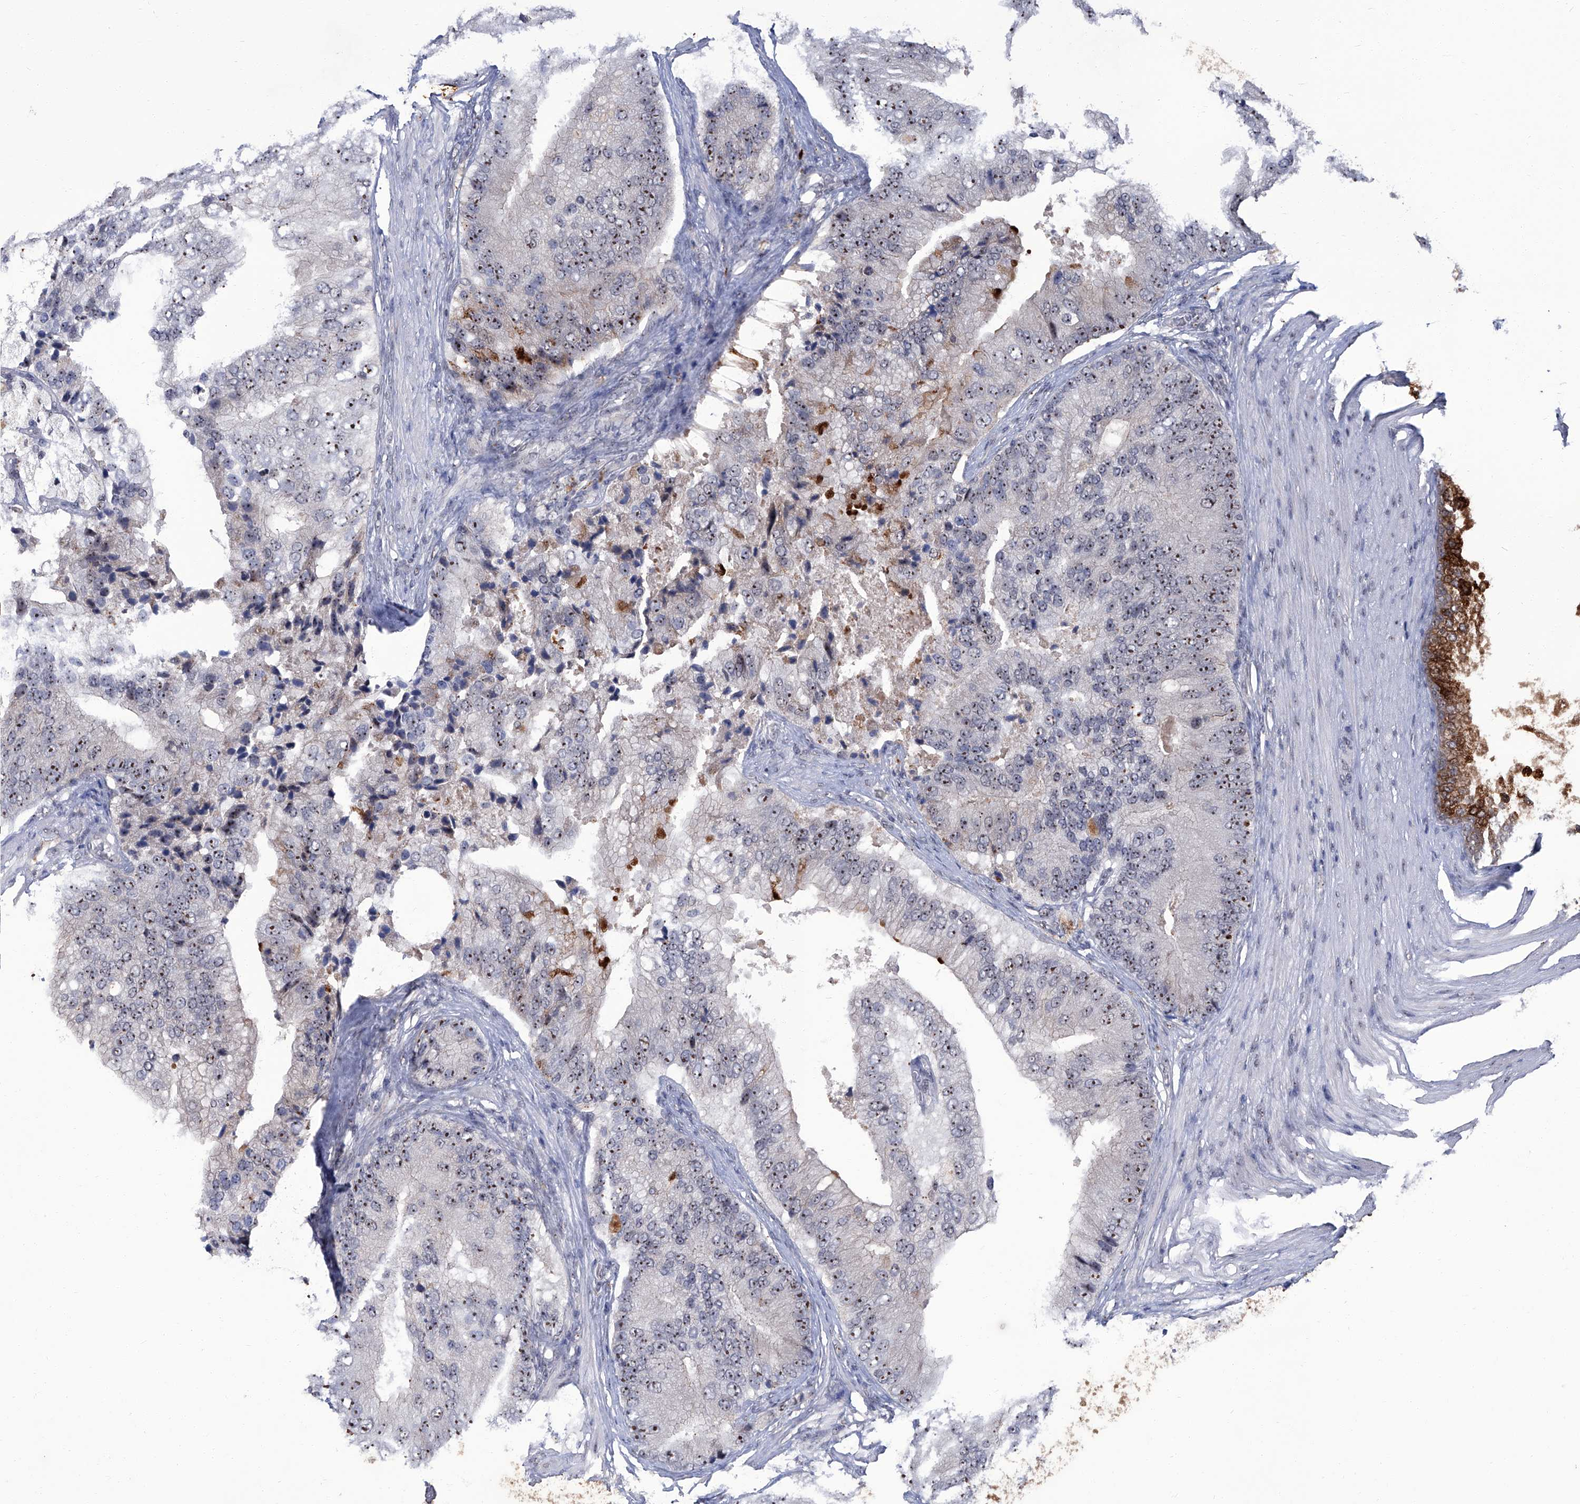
{"staining": {"intensity": "strong", "quantity": ">75%", "location": "cytoplasmic/membranous"}, "tissue": "prostate cancer", "cell_type": "Tumor cells", "image_type": "cancer", "snomed": [{"axis": "morphology", "description": "Adenocarcinoma, High grade"}, {"axis": "topography", "description": "Prostate"}], "caption": "An IHC histopathology image of neoplastic tissue is shown. Protein staining in brown labels strong cytoplasmic/membranous positivity in adenocarcinoma (high-grade) (prostate) within tumor cells. (DAB IHC, brown staining for protein, blue staining for nuclei).", "gene": "CMTR1", "patient": {"sex": "male", "age": 70}}